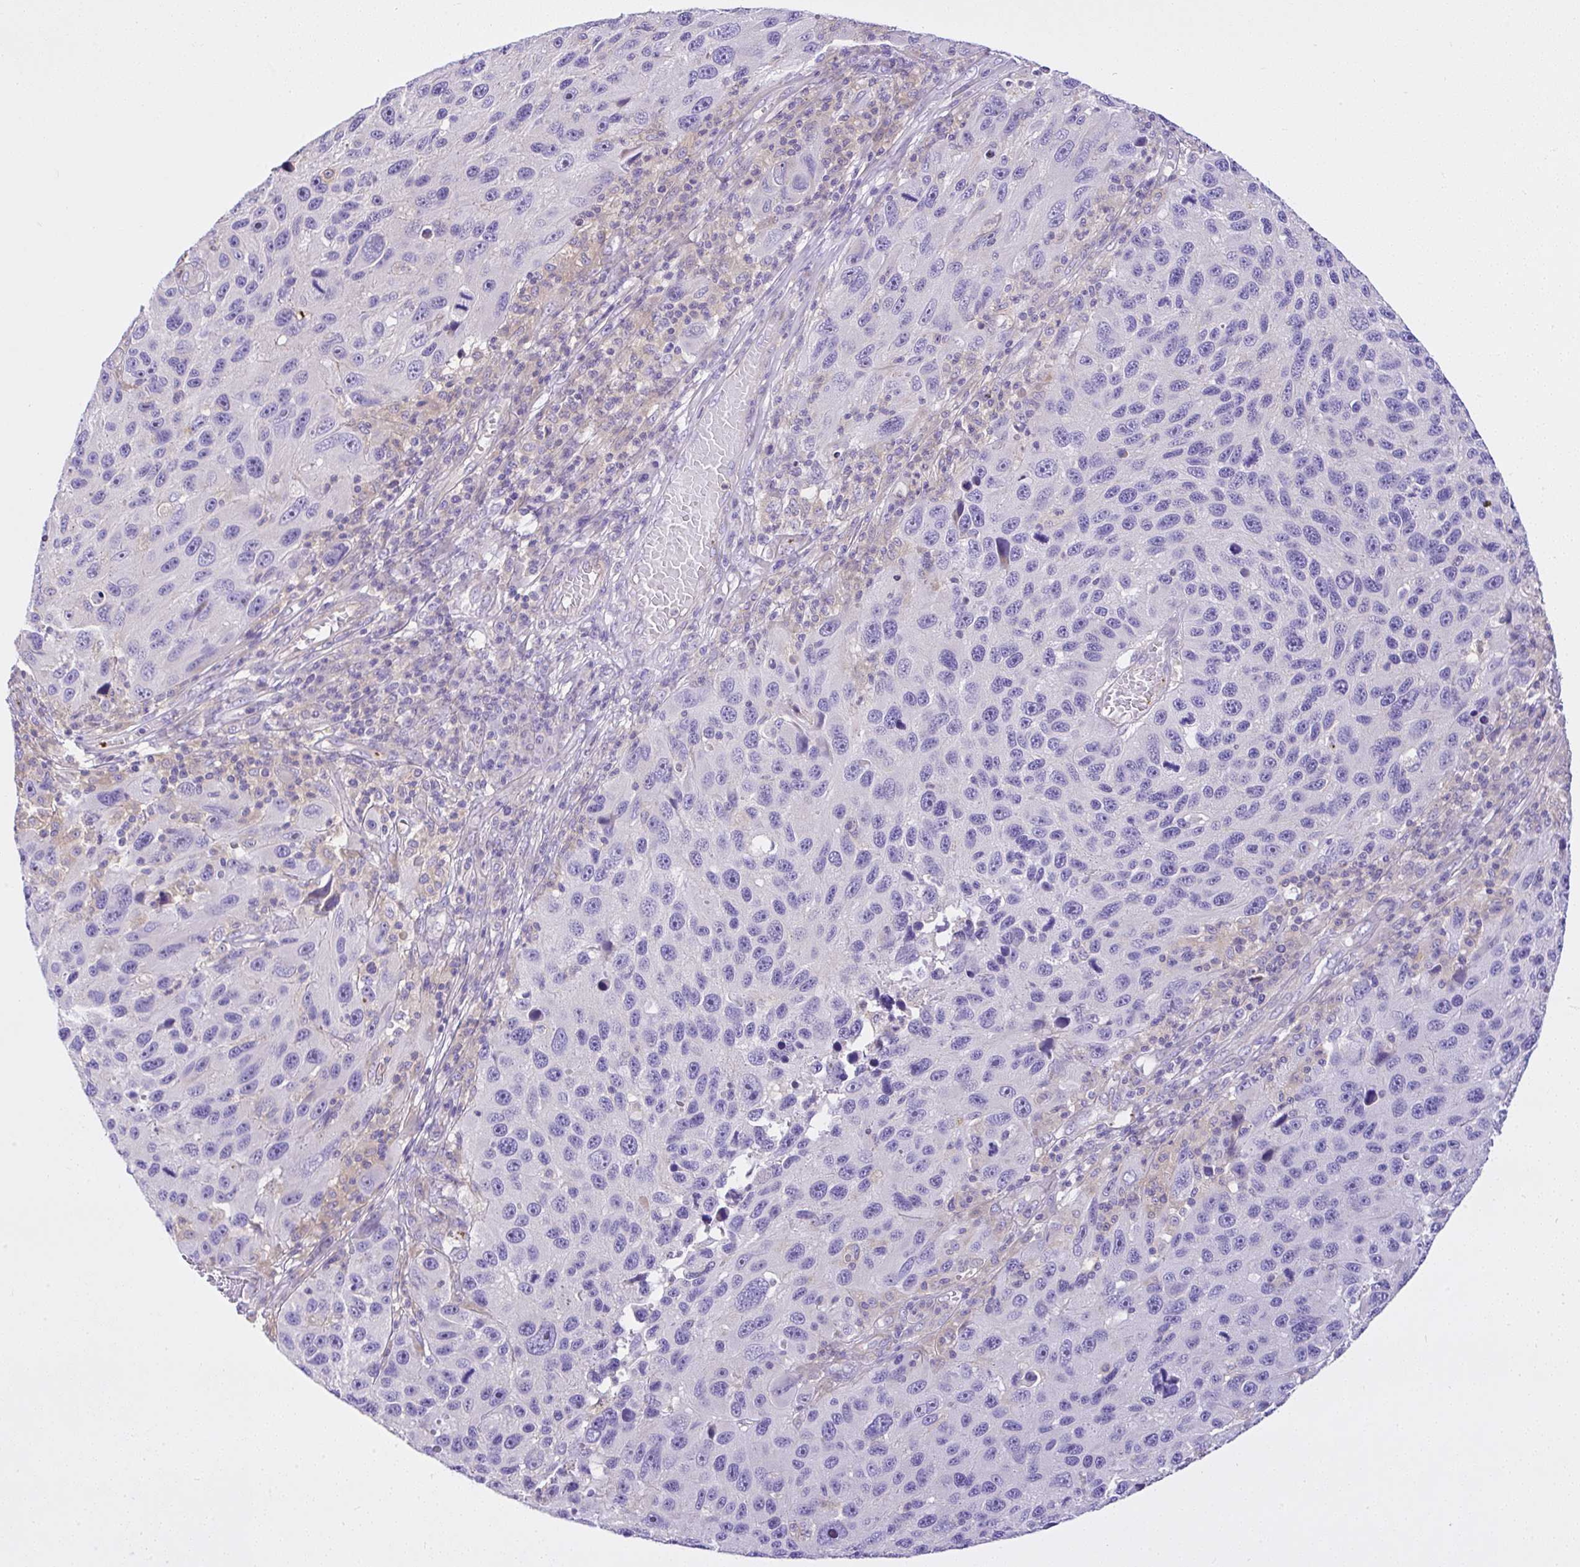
{"staining": {"intensity": "negative", "quantity": "none", "location": "none"}, "tissue": "melanoma", "cell_type": "Tumor cells", "image_type": "cancer", "snomed": [{"axis": "morphology", "description": "Malignant melanoma, NOS"}, {"axis": "topography", "description": "Skin"}], "caption": "The micrograph displays no staining of tumor cells in malignant melanoma. (DAB immunohistochemistry (IHC) visualized using brightfield microscopy, high magnification).", "gene": "CCDC142", "patient": {"sex": "male", "age": 53}}